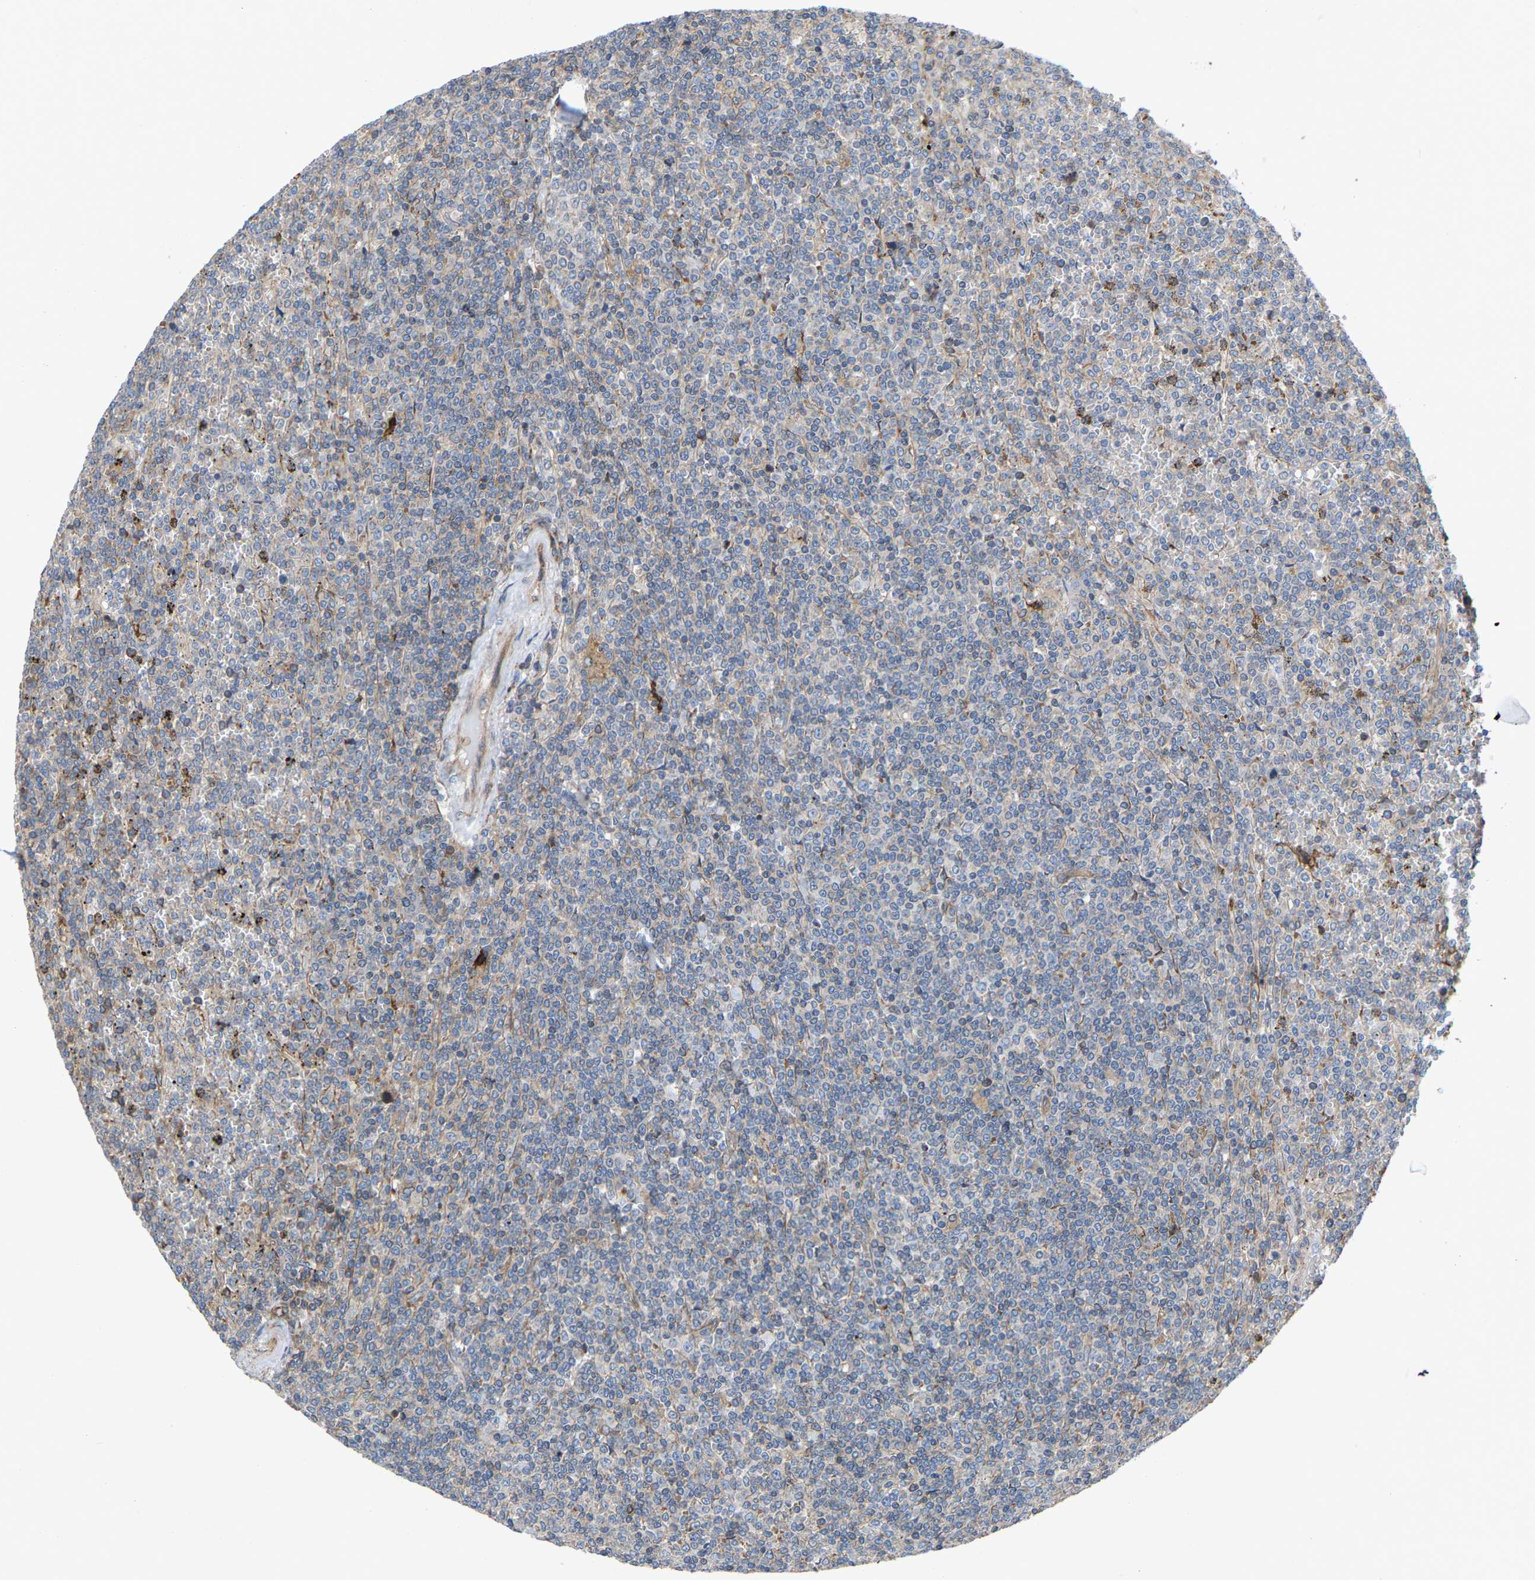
{"staining": {"intensity": "negative", "quantity": "none", "location": "none"}, "tissue": "lymphoma", "cell_type": "Tumor cells", "image_type": "cancer", "snomed": [{"axis": "morphology", "description": "Malignant lymphoma, non-Hodgkin's type, Low grade"}, {"axis": "topography", "description": "Spleen"}], "caption": "Immunohistochemistry (IHC) image of malignant lymphoma, non-Hodgkin's type (low-grade) stained for a protein (brown), which displays no positivity in tumor cells.", "gene": "TOR1B", "patient": {"sex": "female", "age": 19}}